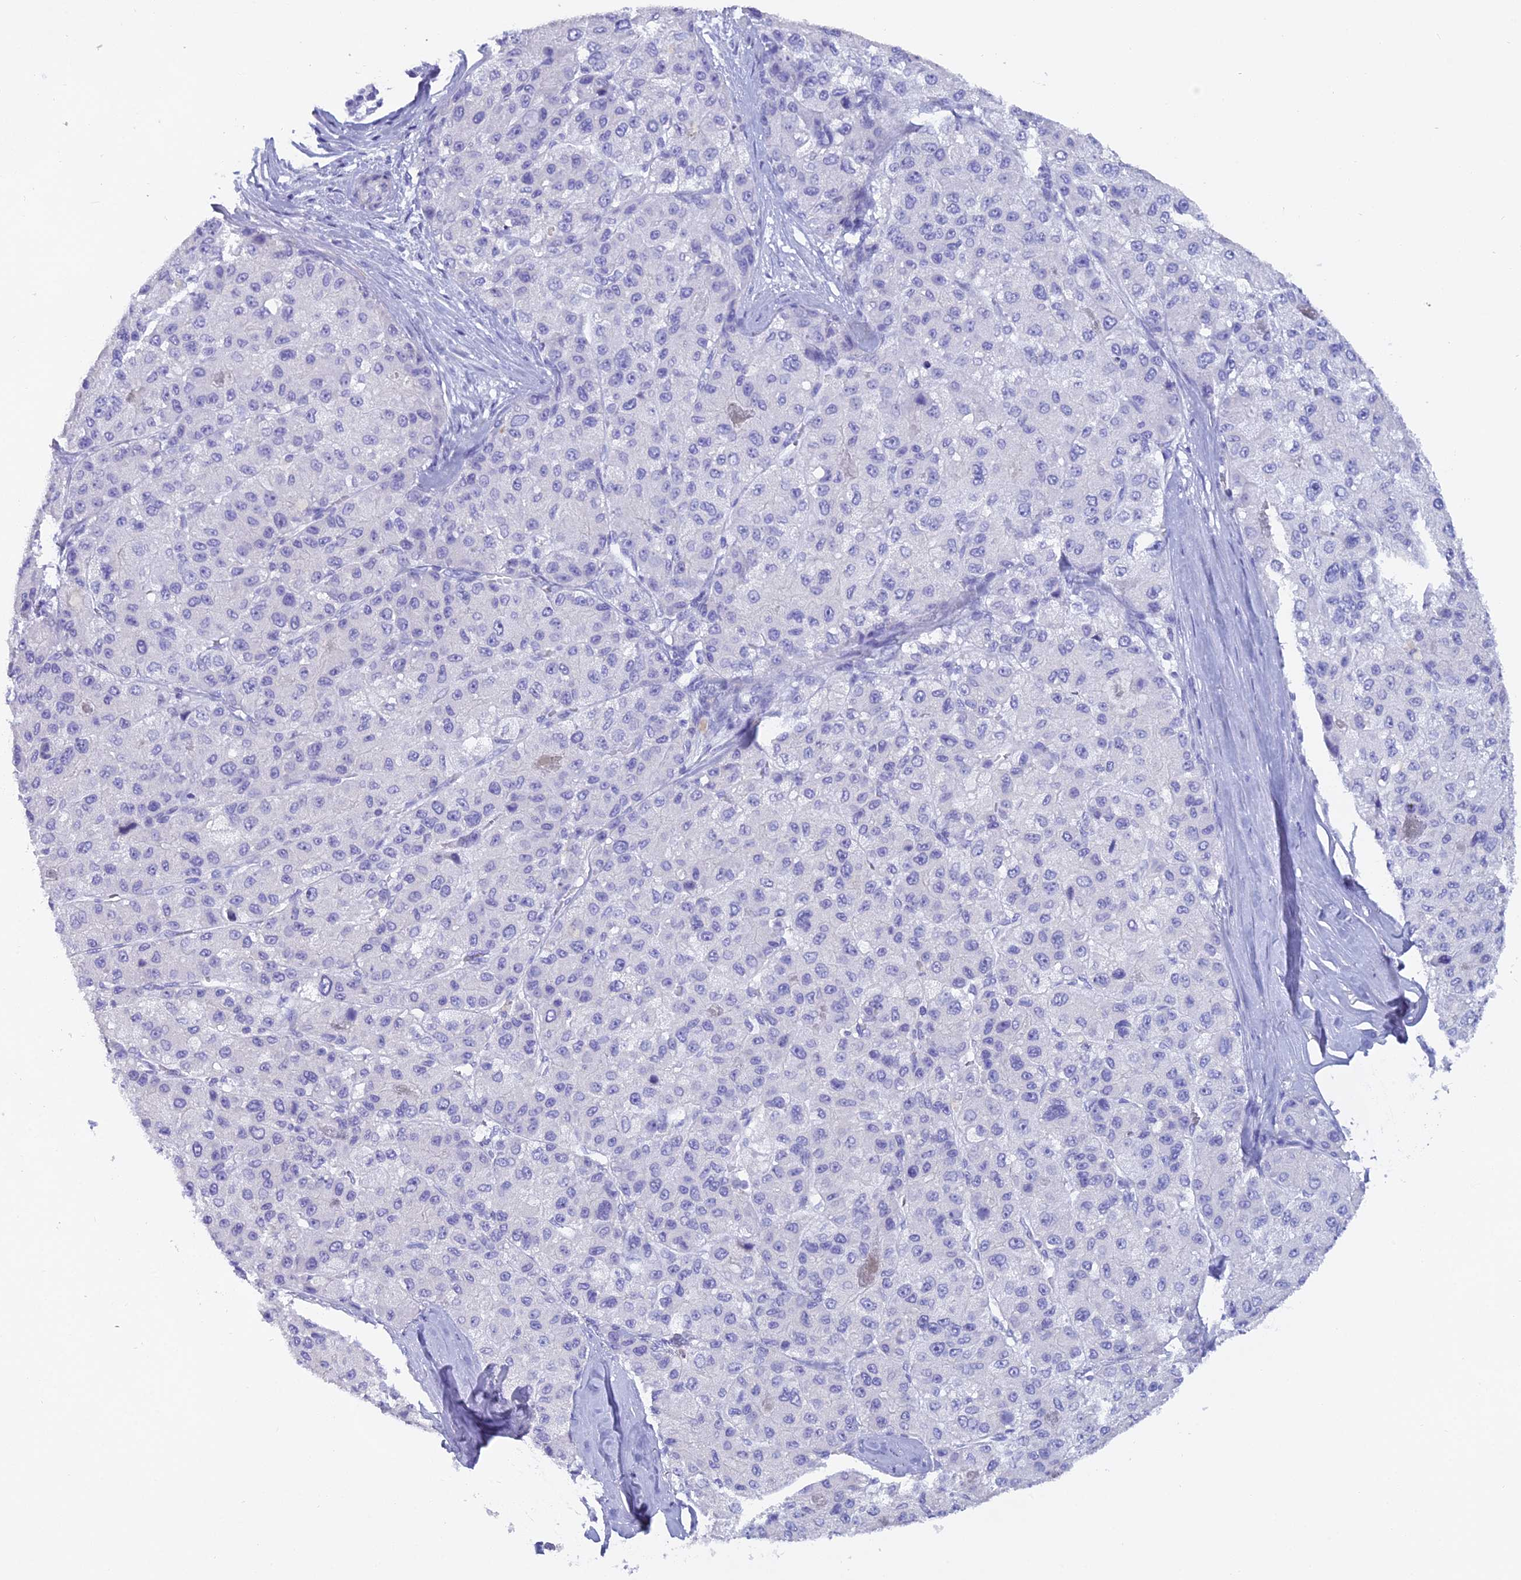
{"staining": {"intensity": "negative", "quantity": "none", "location": "none"}, "tissue": "liver cancer", "cell_type": "Tumor cells", "image_type": "cancer", "snomed": [{"axis": "morphology", "description": "Carcinoma, Hepatocellular, NOS"}, {"axis": "topography", "description": "Liver"}], "caption": "Liver hepatocellular carcinoma was stained to show a protein in brown. There is no significant expression in tumor cells.", "gene": "UNC80", "patient": {"sex": "male", "age": 80}}